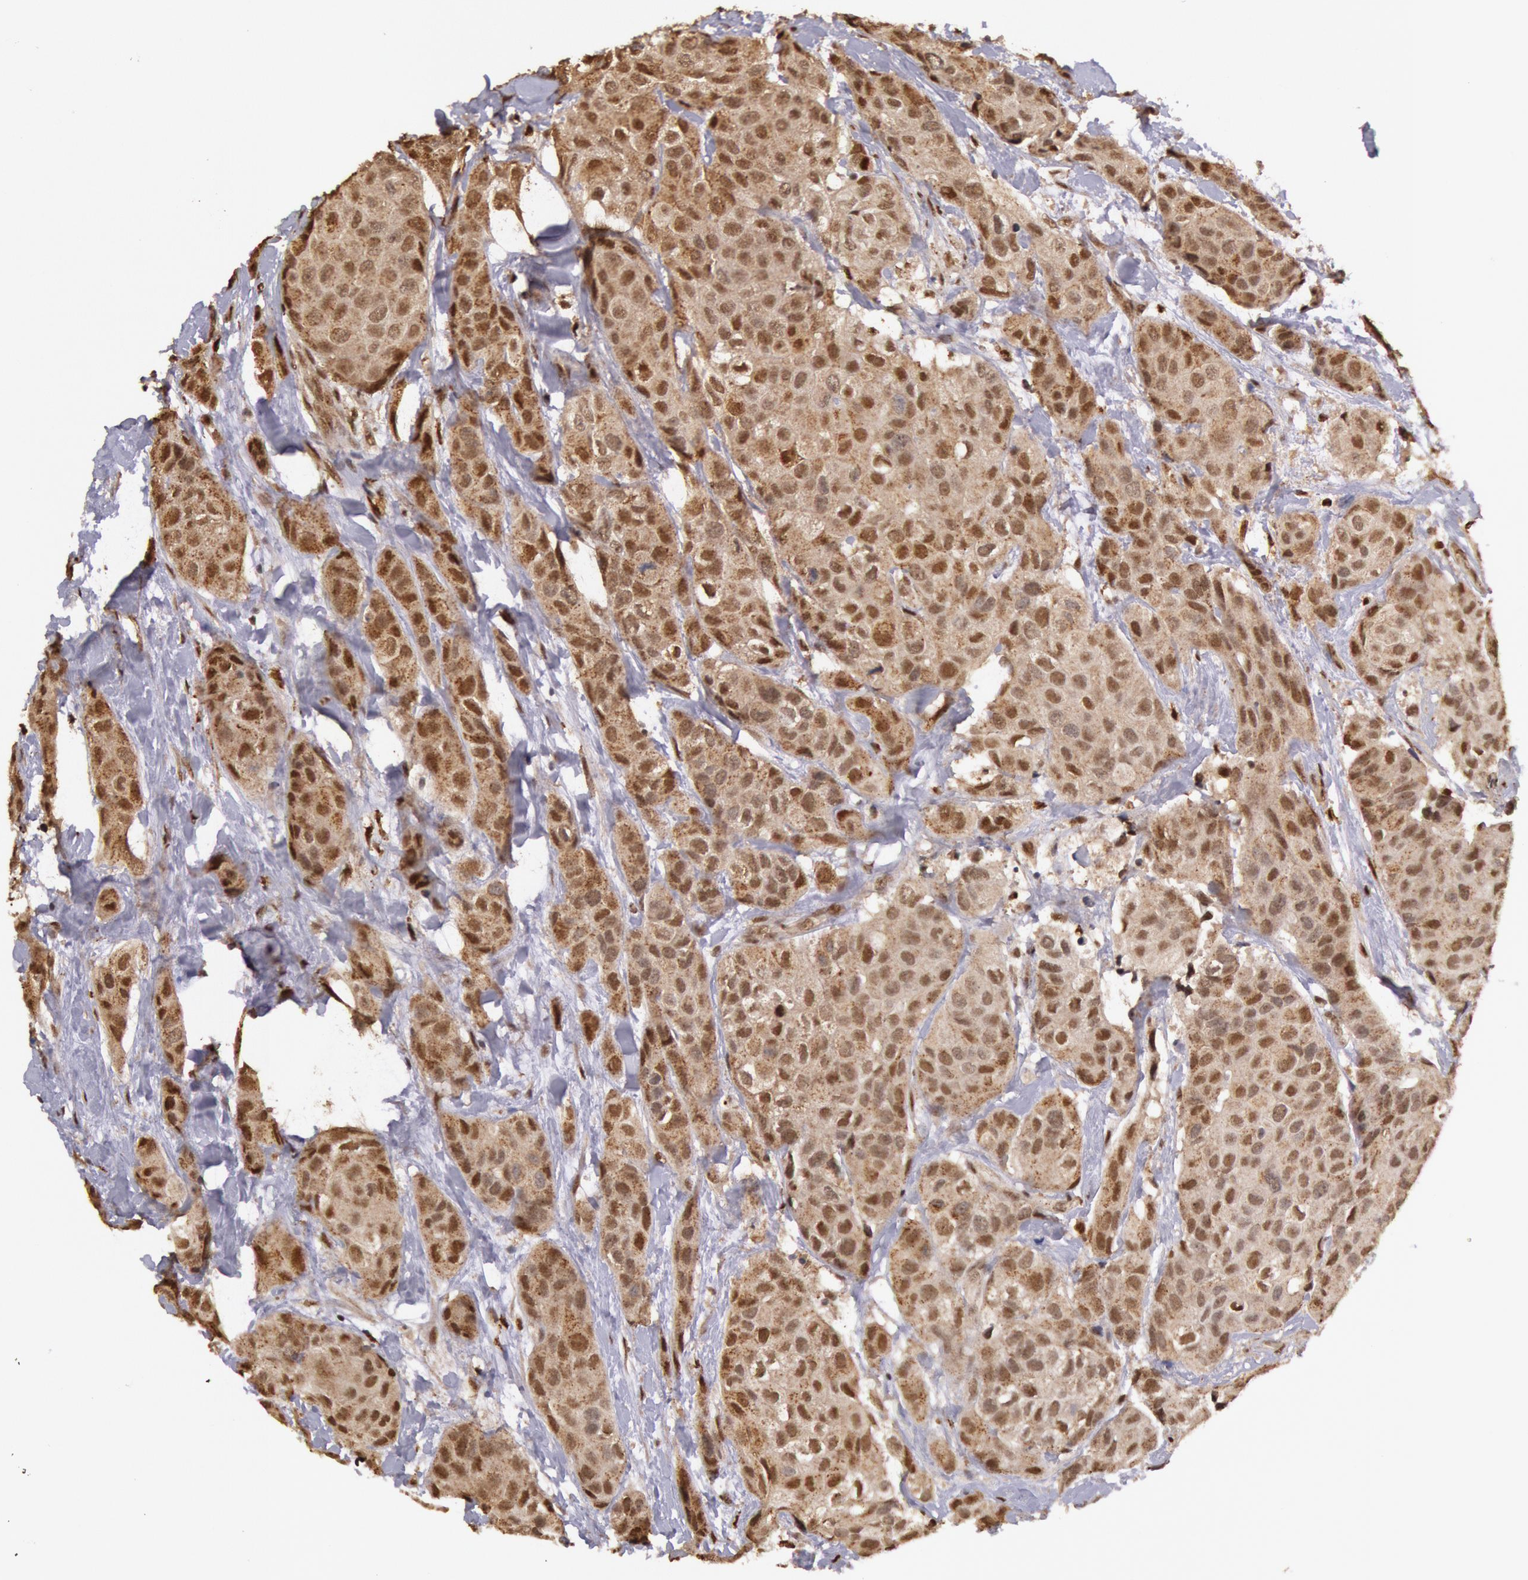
{"staining": {"intensity": "moderate", "quantity": "25%-75%", "location": "cytoplasmic/membranous,nuclear"}, "tissue": "breast cancer", "cell_type": "Tumor cells", "image_type": "cancer", "snomed": [{"axis": "morphology", "description": "Duct carcinoma"}, {"axis": "topography", "description": "Breast"}], "caption": "An immunohistochemistry image of neoplastic tissue is shown. Protein staining in brown highlights moderate cytoplasmic/membranous and nuclear positivity in breast cancer (infiltrating ductal carcinoma) within tumor cells. (DAB = brown stain, brightfield microscopy at high magnification).", "gene": "LIG4", "patient": {"sex": "female", "age": 68}}